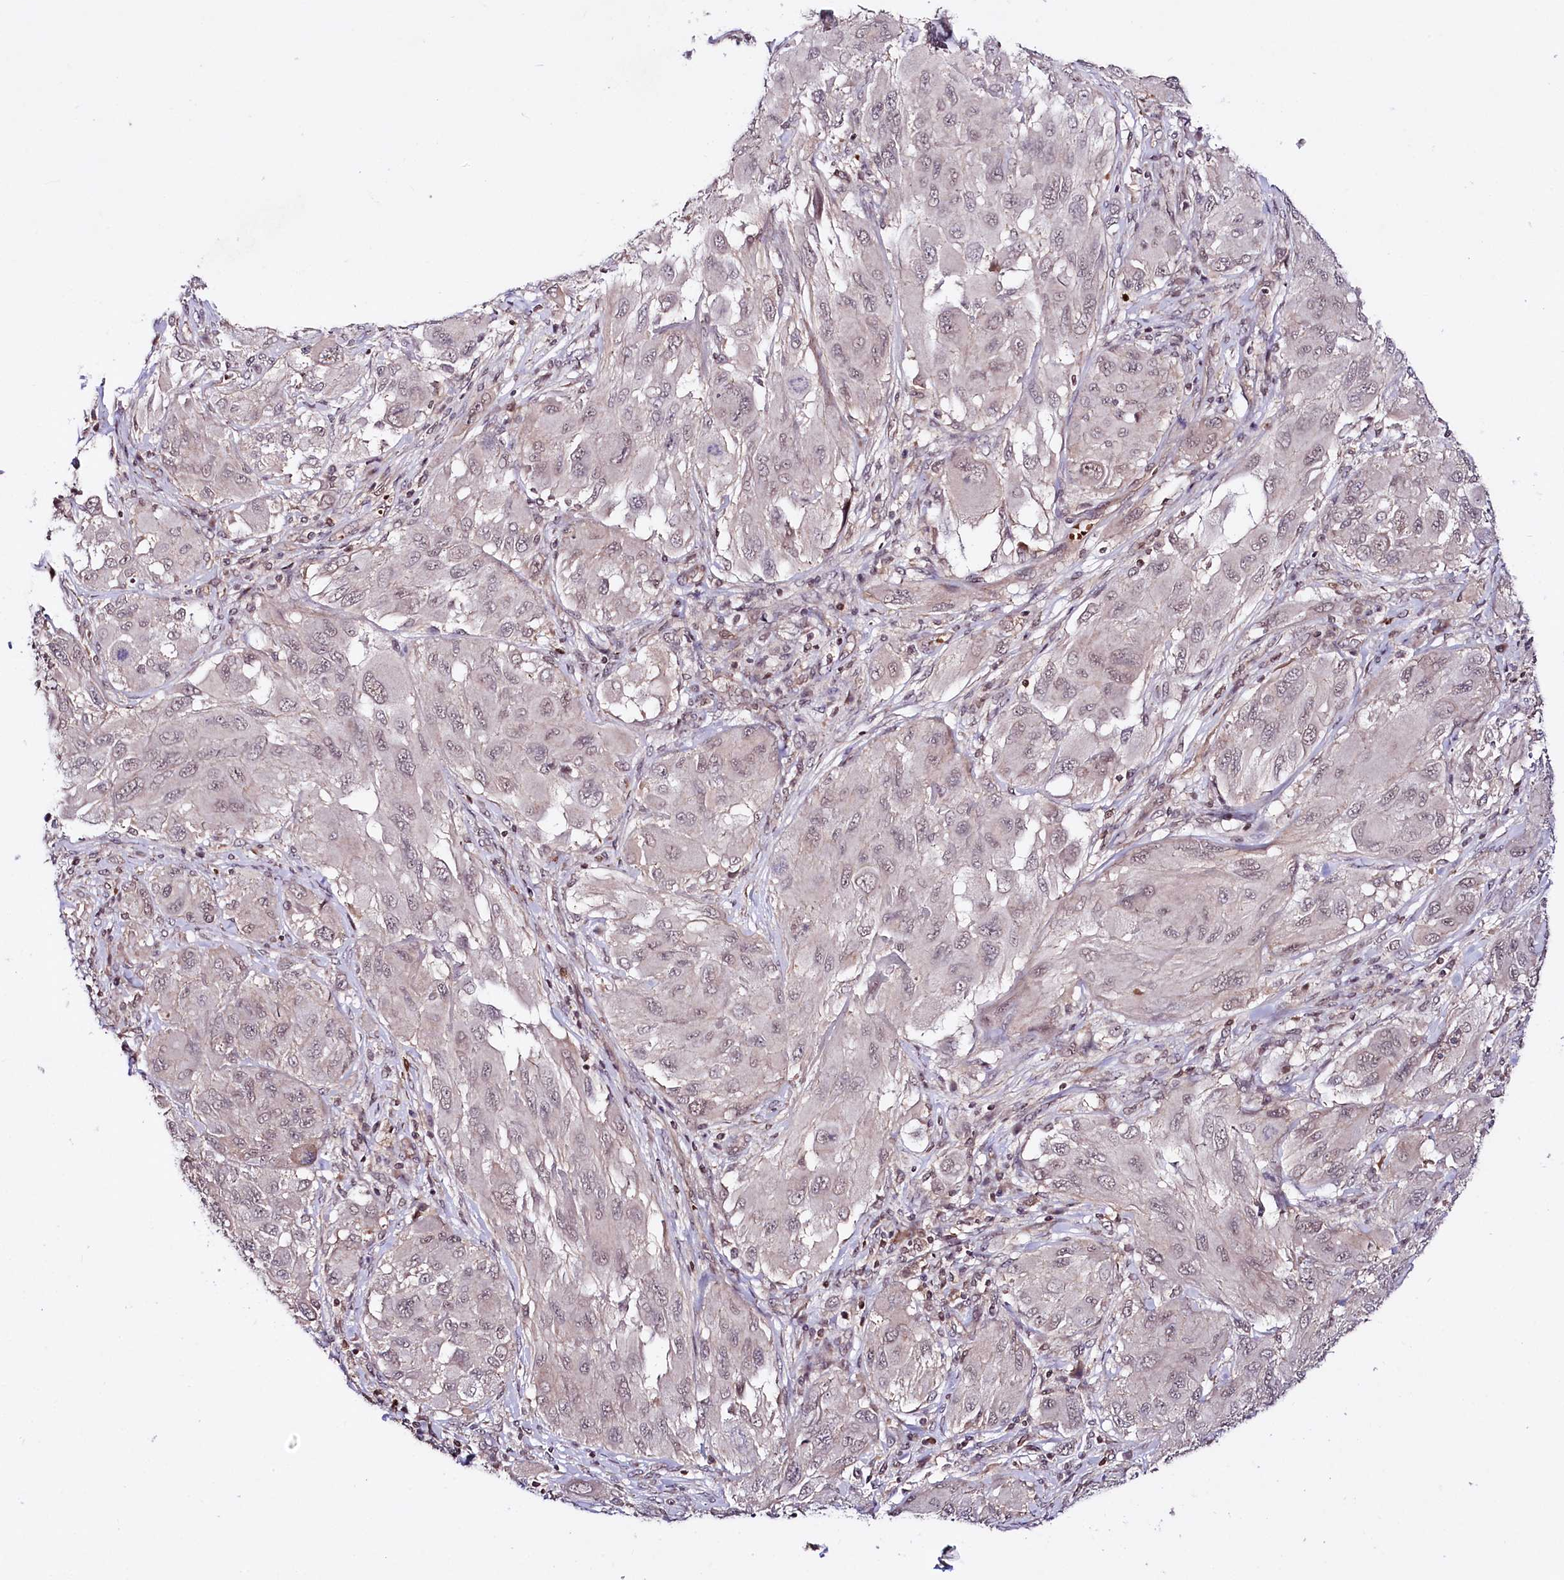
{"staining": {"intensity": "weak", "quantity": ">75%", "location": "nuclear"}, "tissue": "melanoma", "cell_type": "Tumor cells", "image_type": "cancer", "snomed": [{"axis": "morphology", "description": "Malignant melanoma, NOS"}, {"axis": "topography", "description": "Skin"}], "caption": "A brown stain labels weak nuclear expression of a protein in malignant melanoma tumor cells. (DAB IHC with brightfield microscopy, high magnification).", "gene": "TAFAZZIN", "patient": {"sex": "female", "age": 91}}